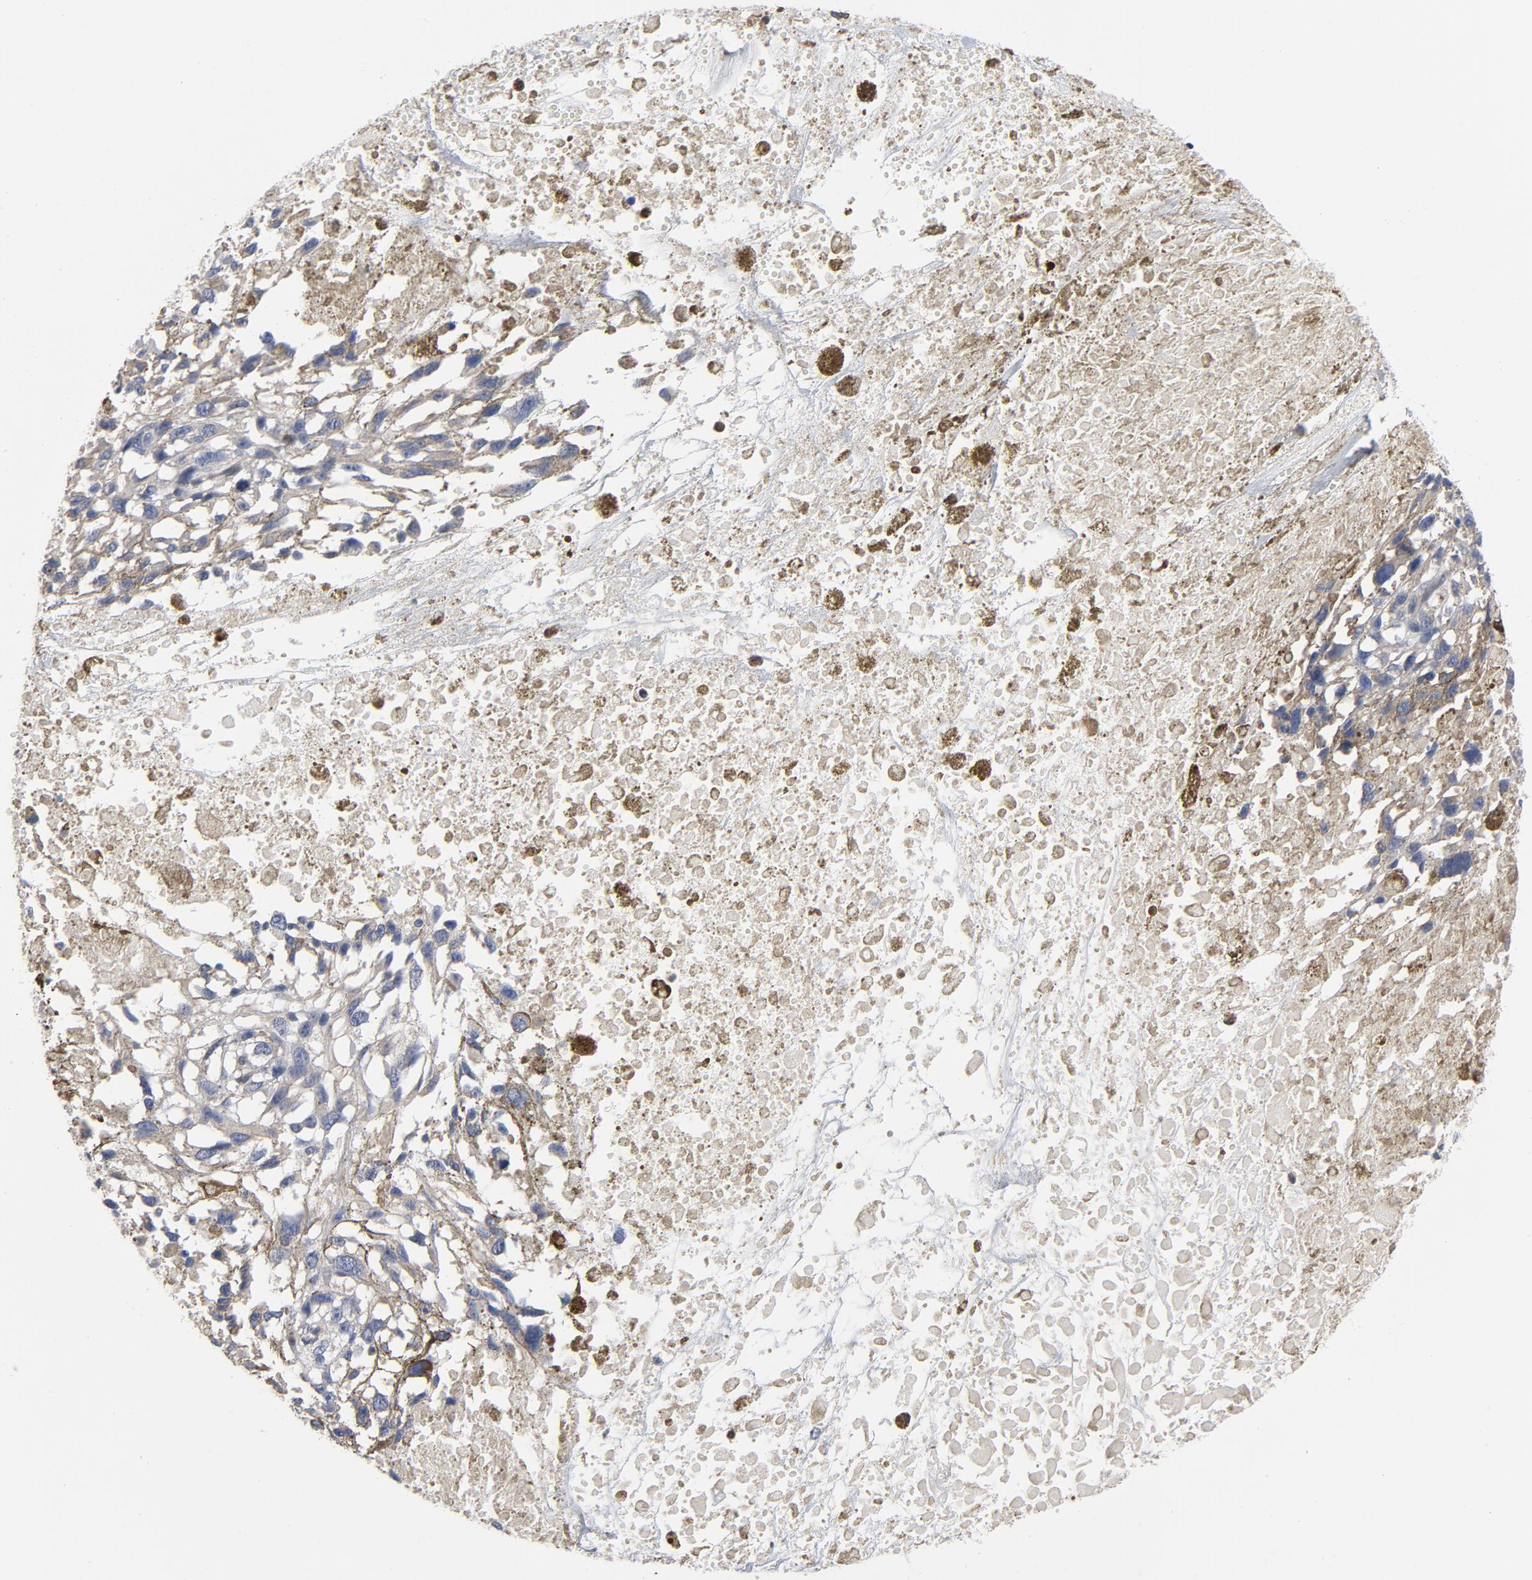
{"staining": {"intensity": "weak", "quantity": "<25%", "location": "cytoplasmic/membranous"}, "tissue": "melanoma", "cell_type": "Tumor cells", "image_type": "cancer", "snomed": [{"axis": "morphology", "description": "Malignant melanoma, Metastatic site"}, {"axis": "topography", "description": "Lymph node"}], "caption": "An immunohistochemistry micrograph of melanoma is shown. There is no staining in tumor cells of melanoma.", "gene": "NFKB1", "patient": {"sex": "male", "age": 59}}